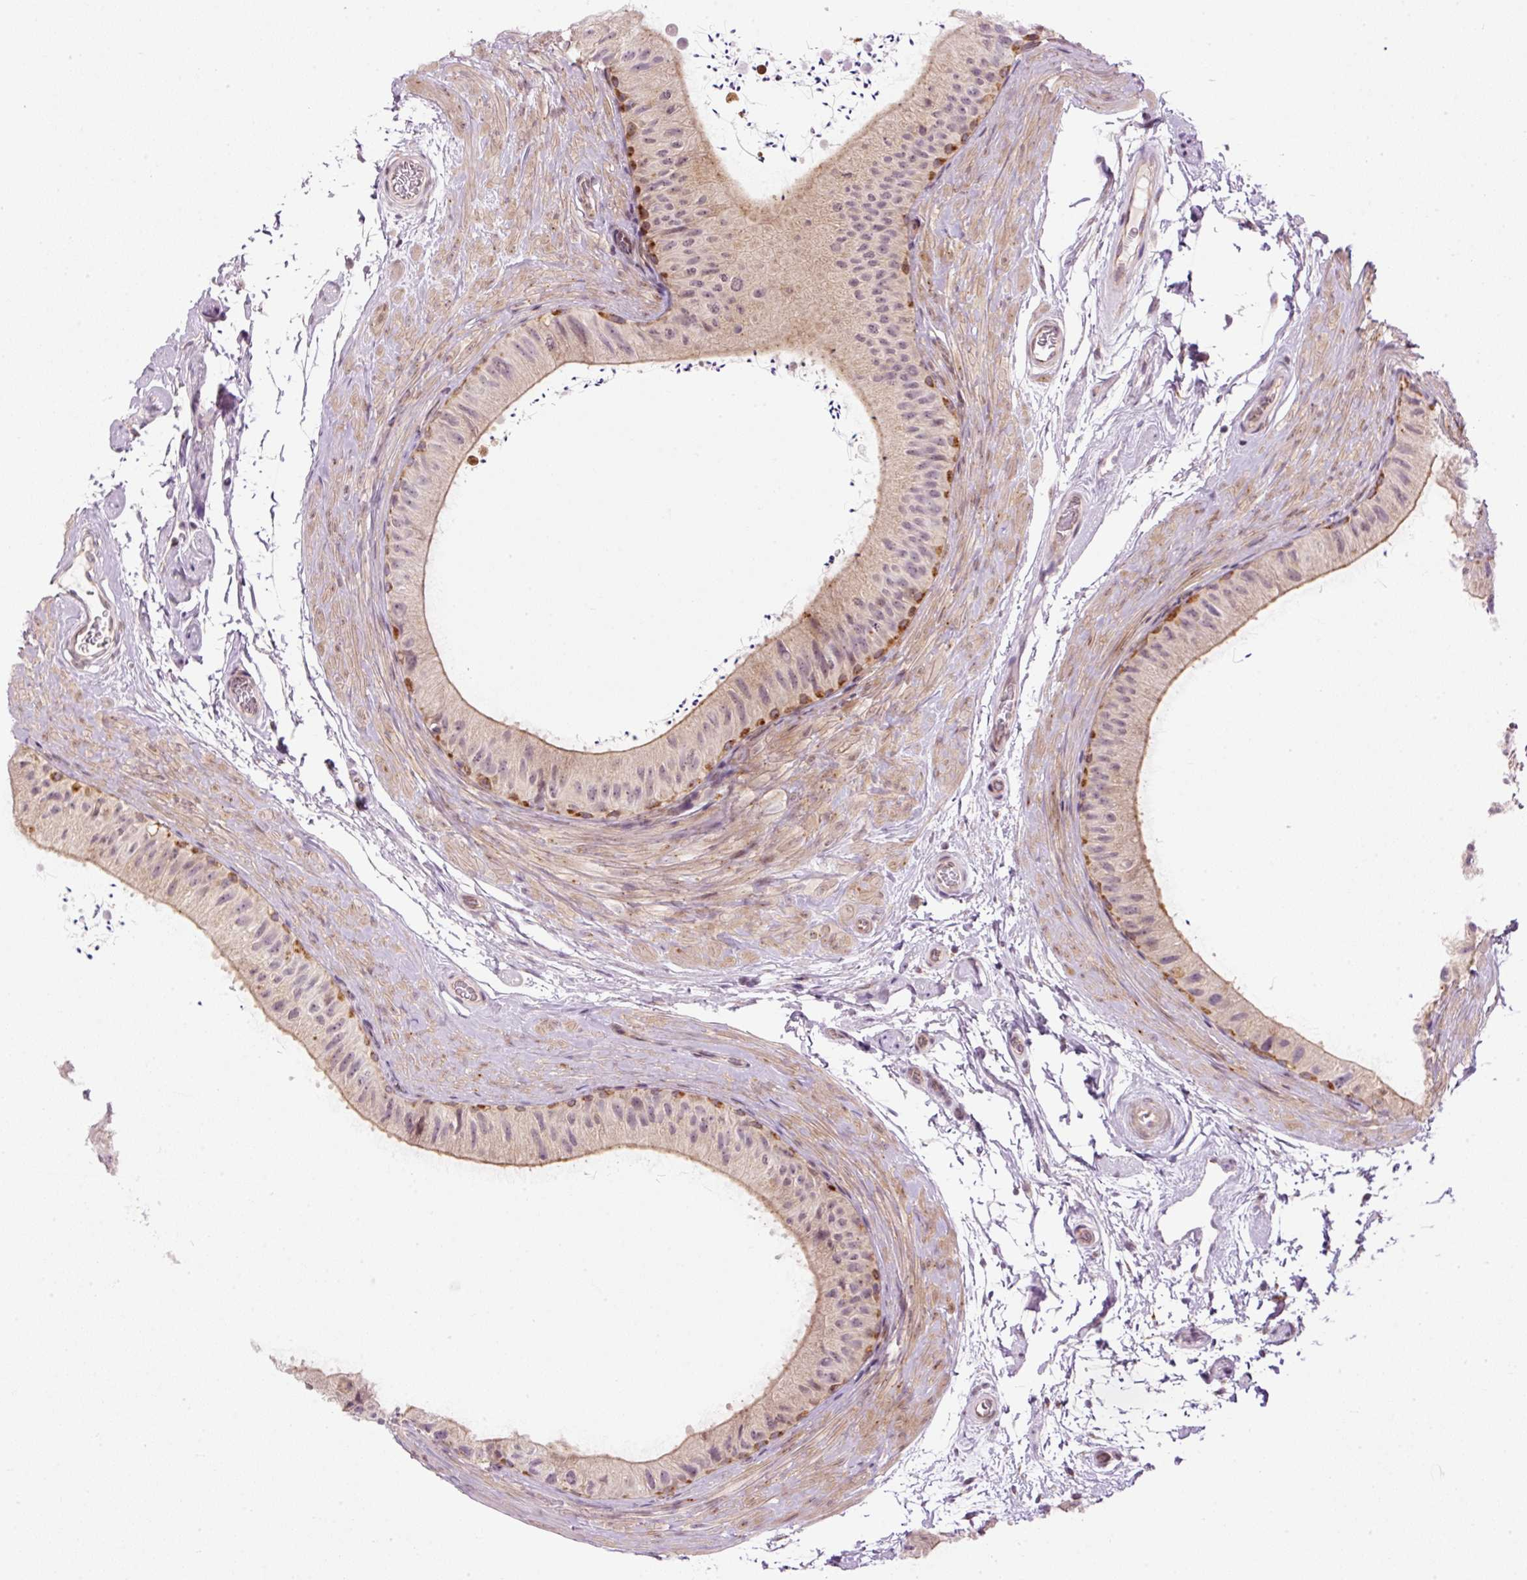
{"staining": {"intensity": "moderate", "quantity": "25%-75%", "location": "cytoplasmic/membranous"}, "tissue": "epididymis", "cell_type": "Glandular cells", "image_type": "normal", "snomed": [{"axis": "morphology", "description": "Normal tissue, NOS"}, {"axis": "topography", "description": "Epididymis"}], "caption": "Immunohistochemistry (IHC) image of normal epididymis stained for a protein (brown), which displays medium levels of moderate cytoplasmic/membranous positivity in about 25%-75% of glandular cells.", "gene": "MZT2A", "patient": {"sex": "male", "age": 55}}